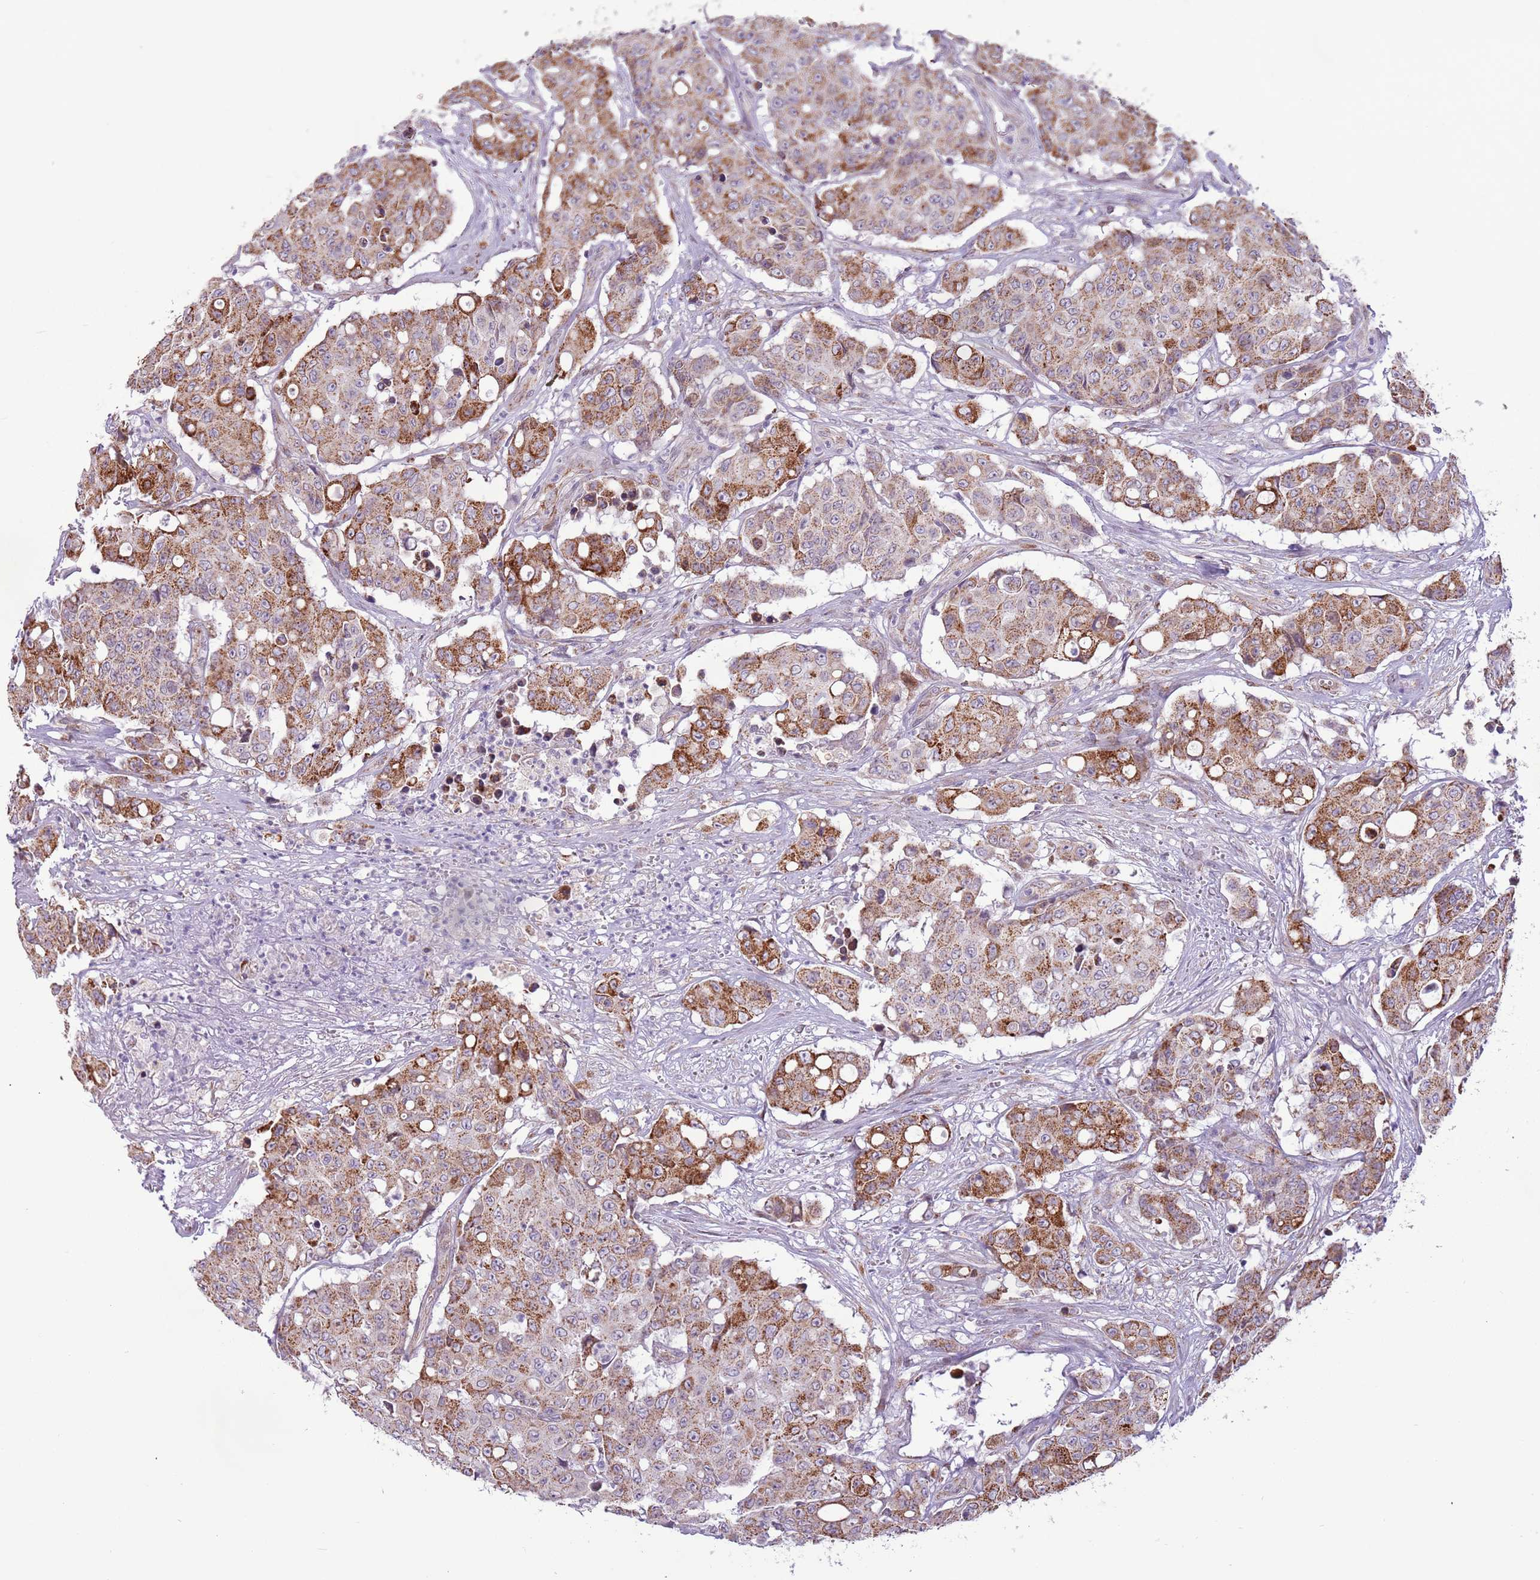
{"staining": {"intensity": "moderate", "quantity": ">75%", "location": "cytoplasmic/membranous"}, "tissue": "colorectal cancer", "cell_type": "Tumor cells", "image_type": "cancer", "snomed": [{"axis": "morphology", "description": "Adenocarcinoma, NOS"}, {"axis": "topography", "description": "Colon"}], "caption": "Colorectal adenocarcinoma was stained to show a protein in brown. There is medium levels of moderate cytoplasmic/membranous staining in approximately >75% of tumor cells.", "gene": "MLLT11", "patient": {"sex": "male", "age": 51}}